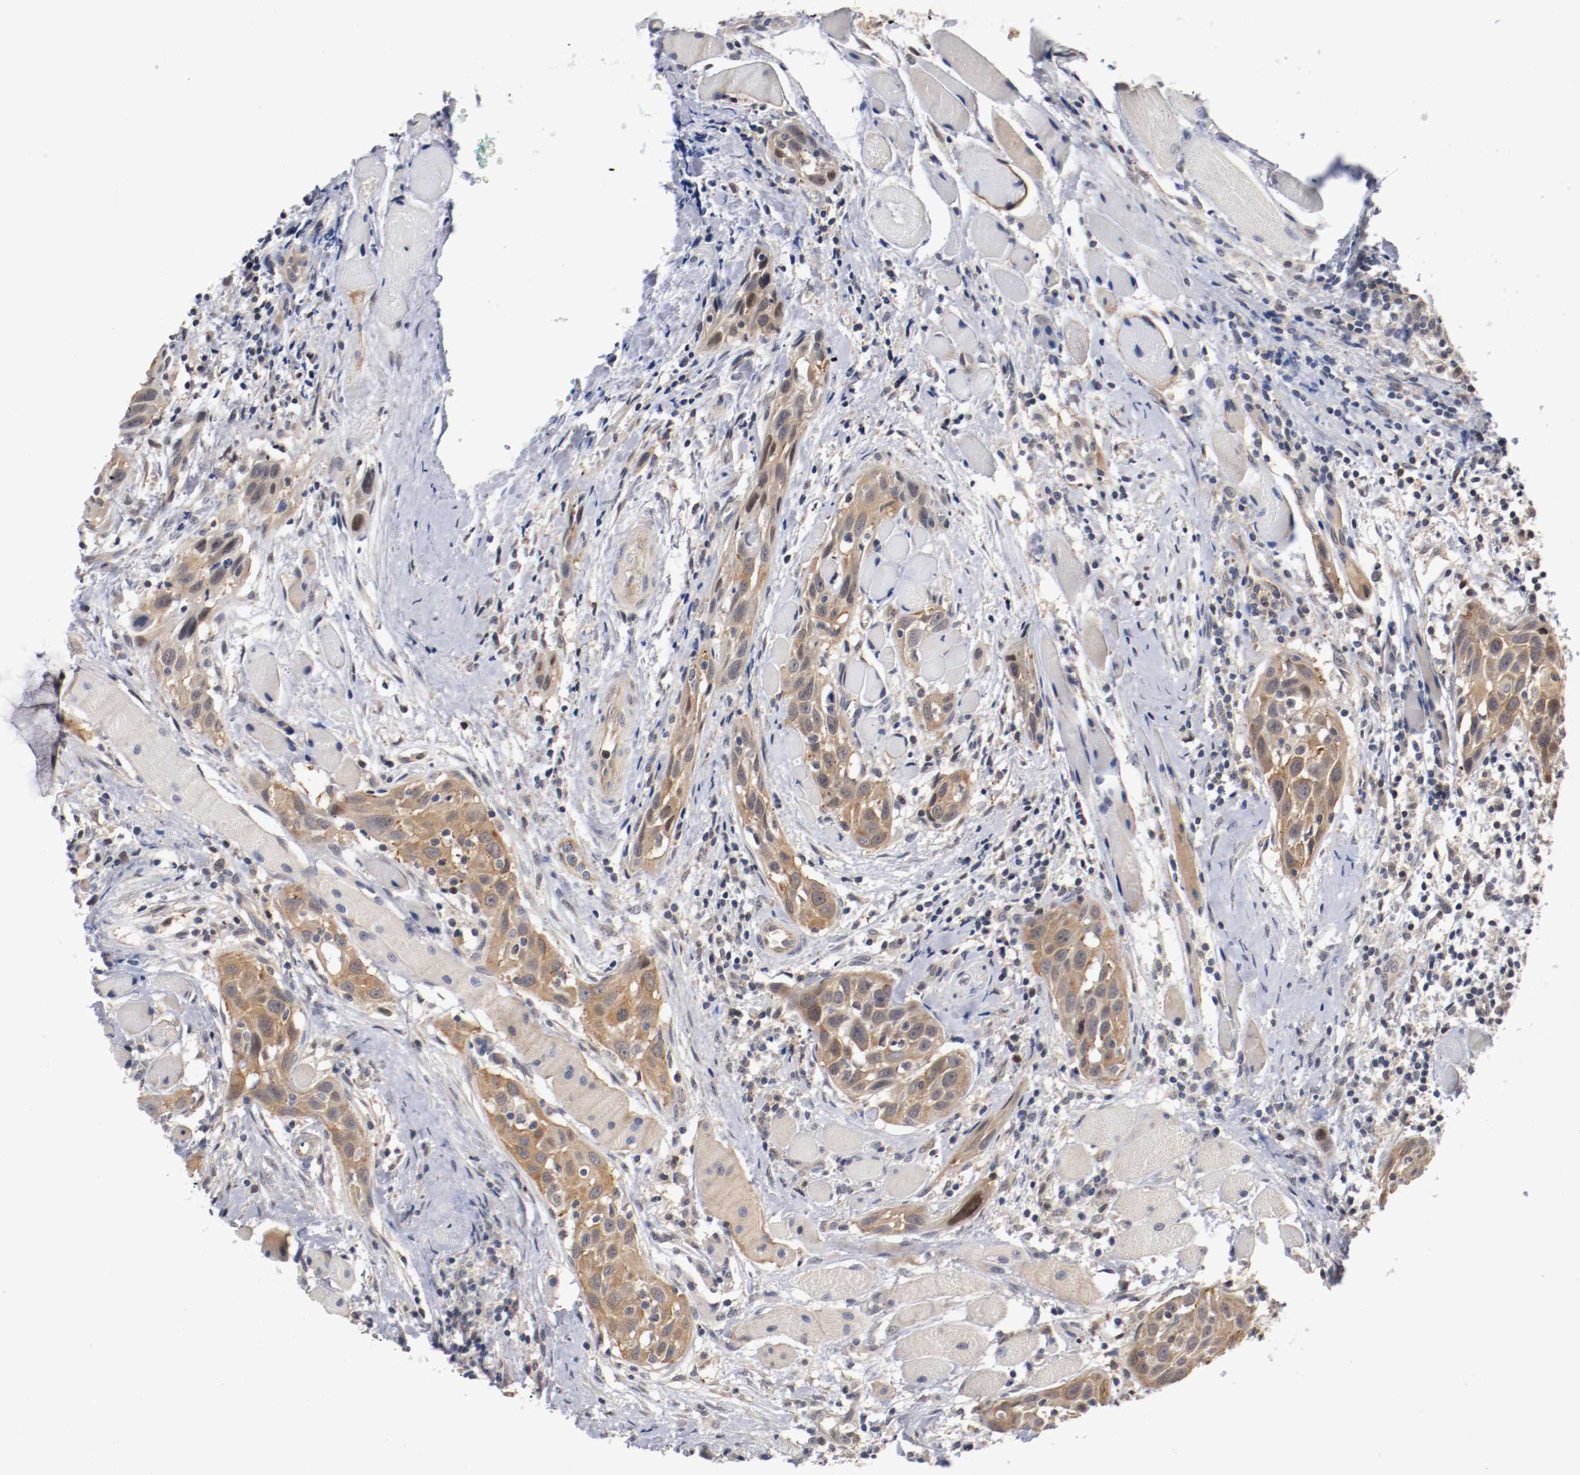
{"staining": {"intensity": "moderate", "quantity": ">75%", "location": "cytoplasmic/membranous"}, "tissue": "head and neck cancer", "cell_type": "Tumor cells", "image_type": "cancer", "snomed": [{"axis": "morphology", "description": "Squamous cell carcinoma, NOS"}, {"axis": "topography", "description": "Oral tissue"}, {"axis": "topography", "description": "Head-Neck"}], "caption": "Immunohistochemistry histopathology image of head and neck cancer (squamous cell carcinoma) stained for a protein (brown), which exhibits medium levels of moderate cytoplasmic/membranous expression in about >75% of tumor cells.", "gene": "RBM23", "patient": {"sex": "female", "age": 50}}